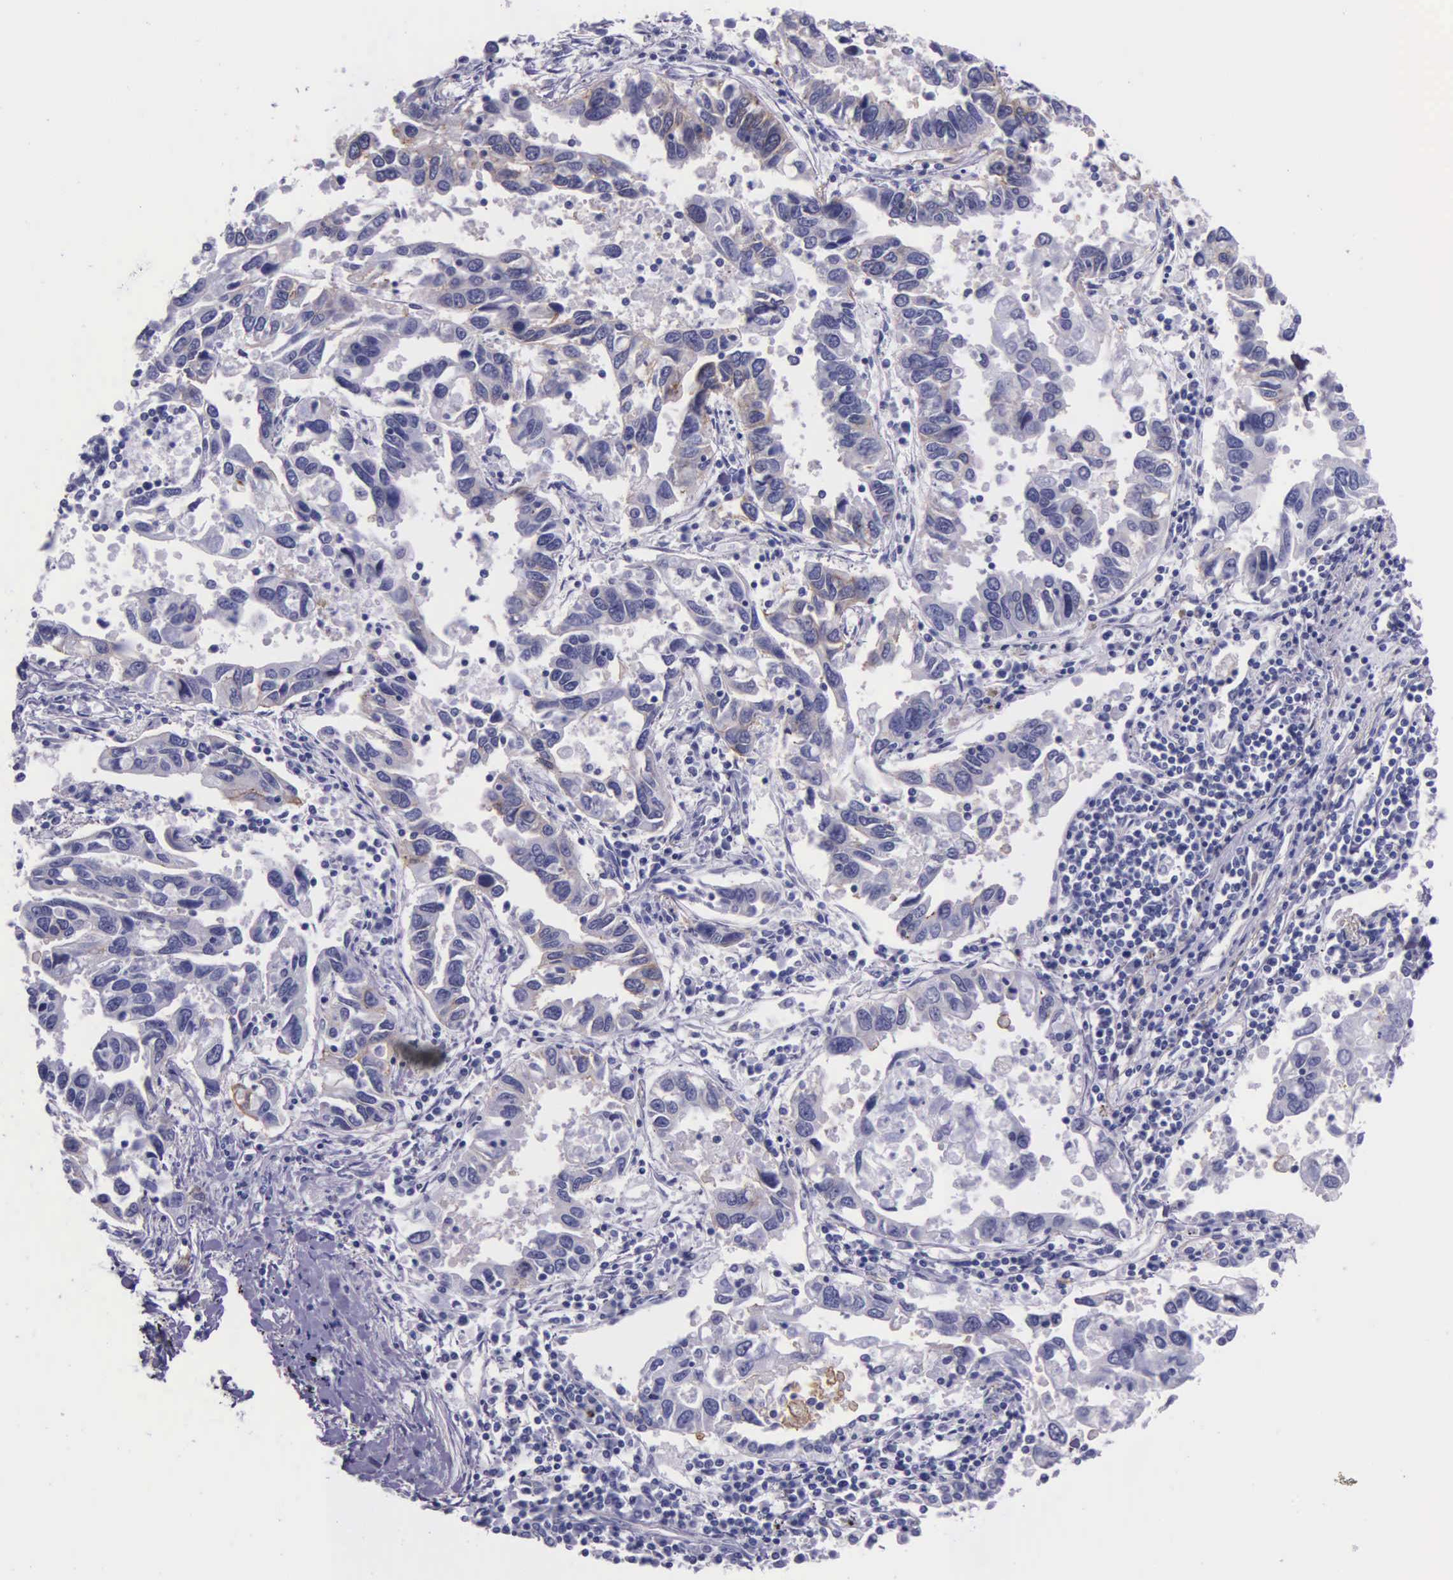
{"staining": {"intensity": "weak", "quantity": "25%-75%", "location": "cytoplasmic/membranous"}, "tissue": "lung cancer", "cell_type": "Tumor cells", "image_type": "cancer", "snomed": [{"axis": "morphology", "description": "Adenocarcinoma, NOS"}, {"axis": "topography", "description": "Lung"}], "caption": "Human lung cancer stained with a brown dye shows weak cytoplasmic/membranous positive expression in approximately 25%-75% of tumor cells.", "gene": "AHNAK2", "patient": {"sex": "male", "age": 48}}